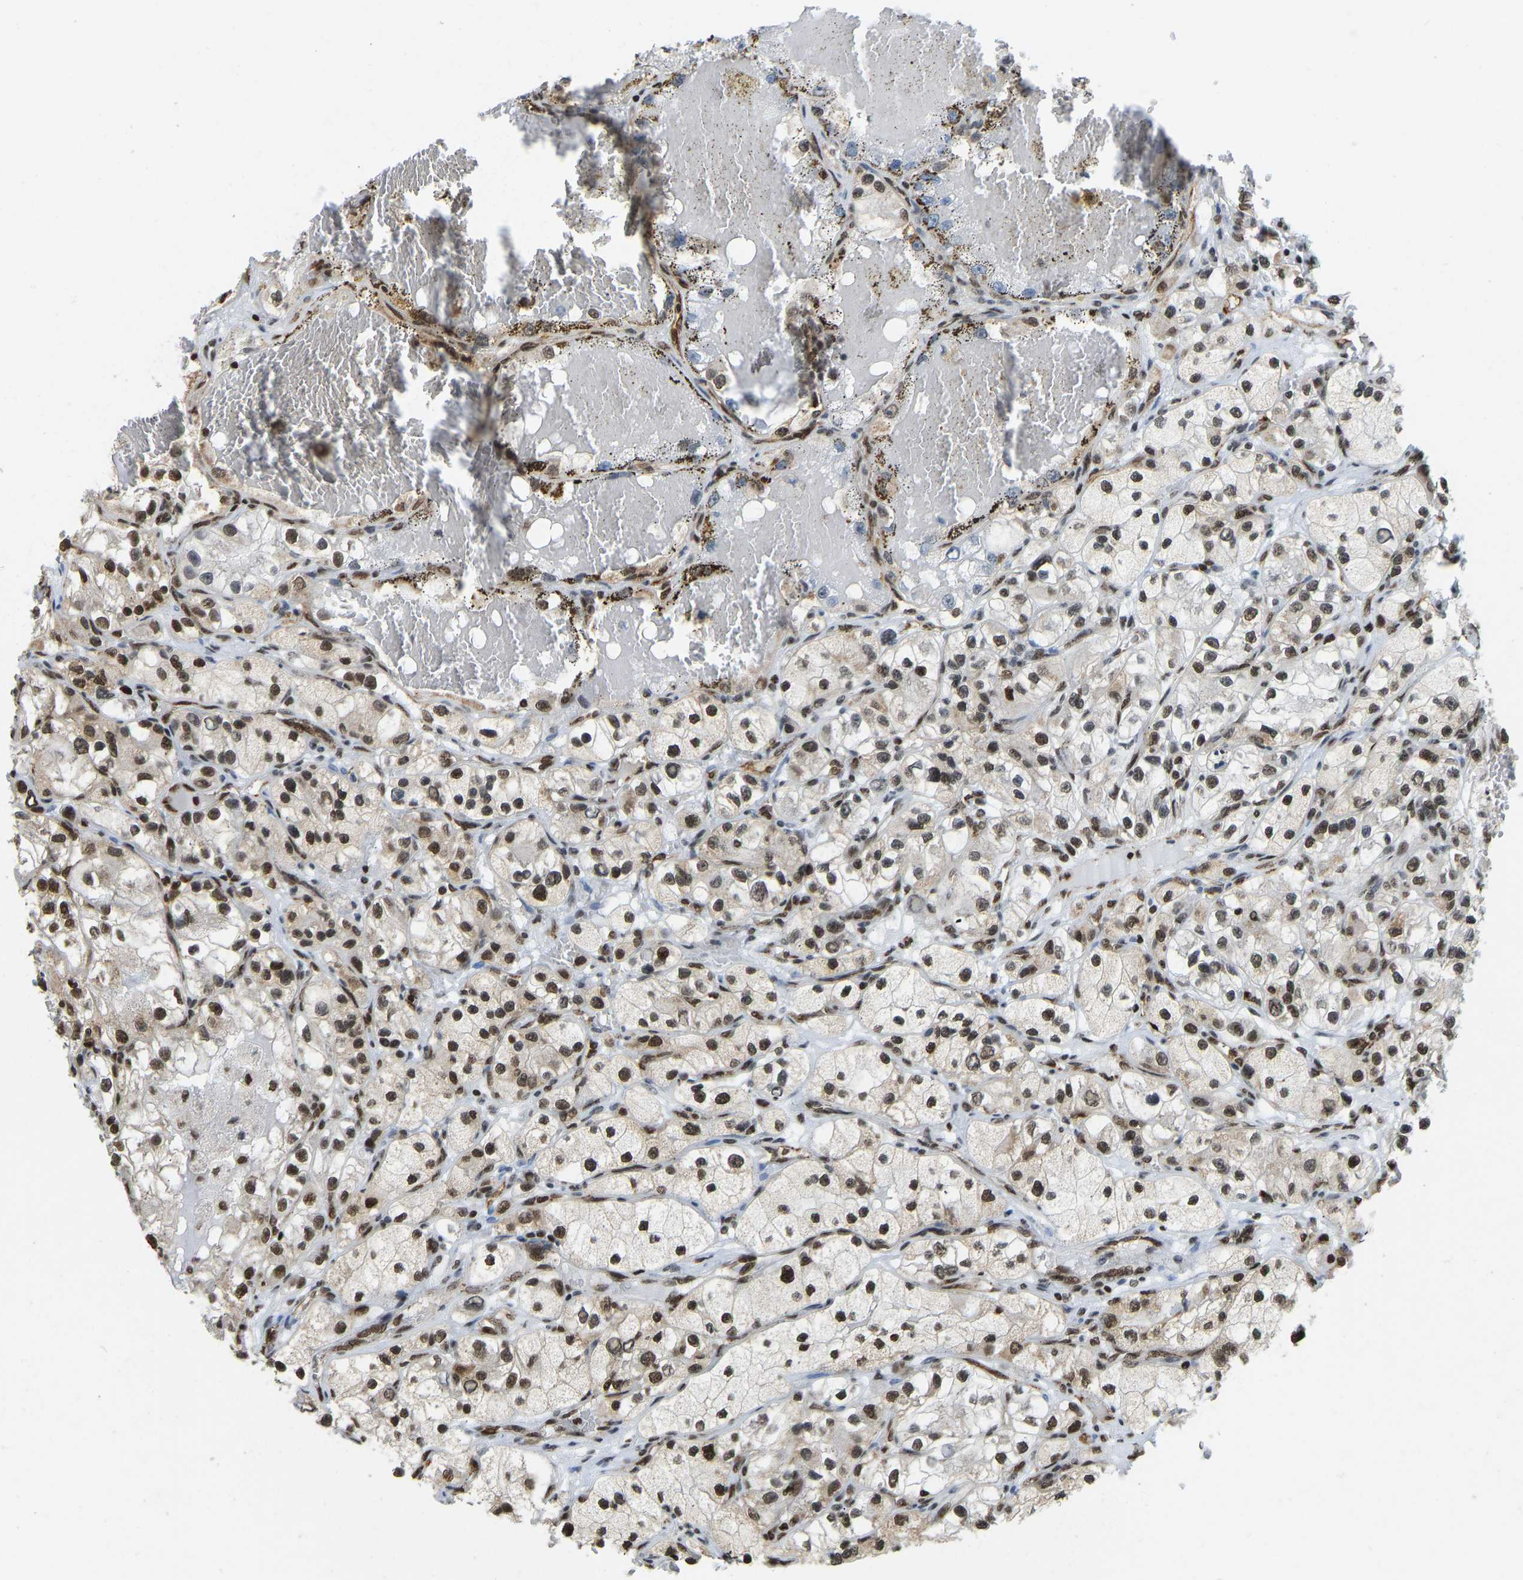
{"staining": {"intensity": "strong", "quantity": ">75%", "location": "nuclear"}, "tissue": "renal cancer", "cell_type": "Tumor cells", "image_type": "cancer", "snomed": [{"axis": "morphology", "description": "Adenocarcinoma, NOS"}, {"axis": "topography", "description": "Kidney"}], "caption": "Tumor cells exhibit strong nuclear expression in approximately >75% of cells in renal adenocarcinoma.", "gene": "ZSCAN20", "patient": {"sex": "female", "age": 57}}